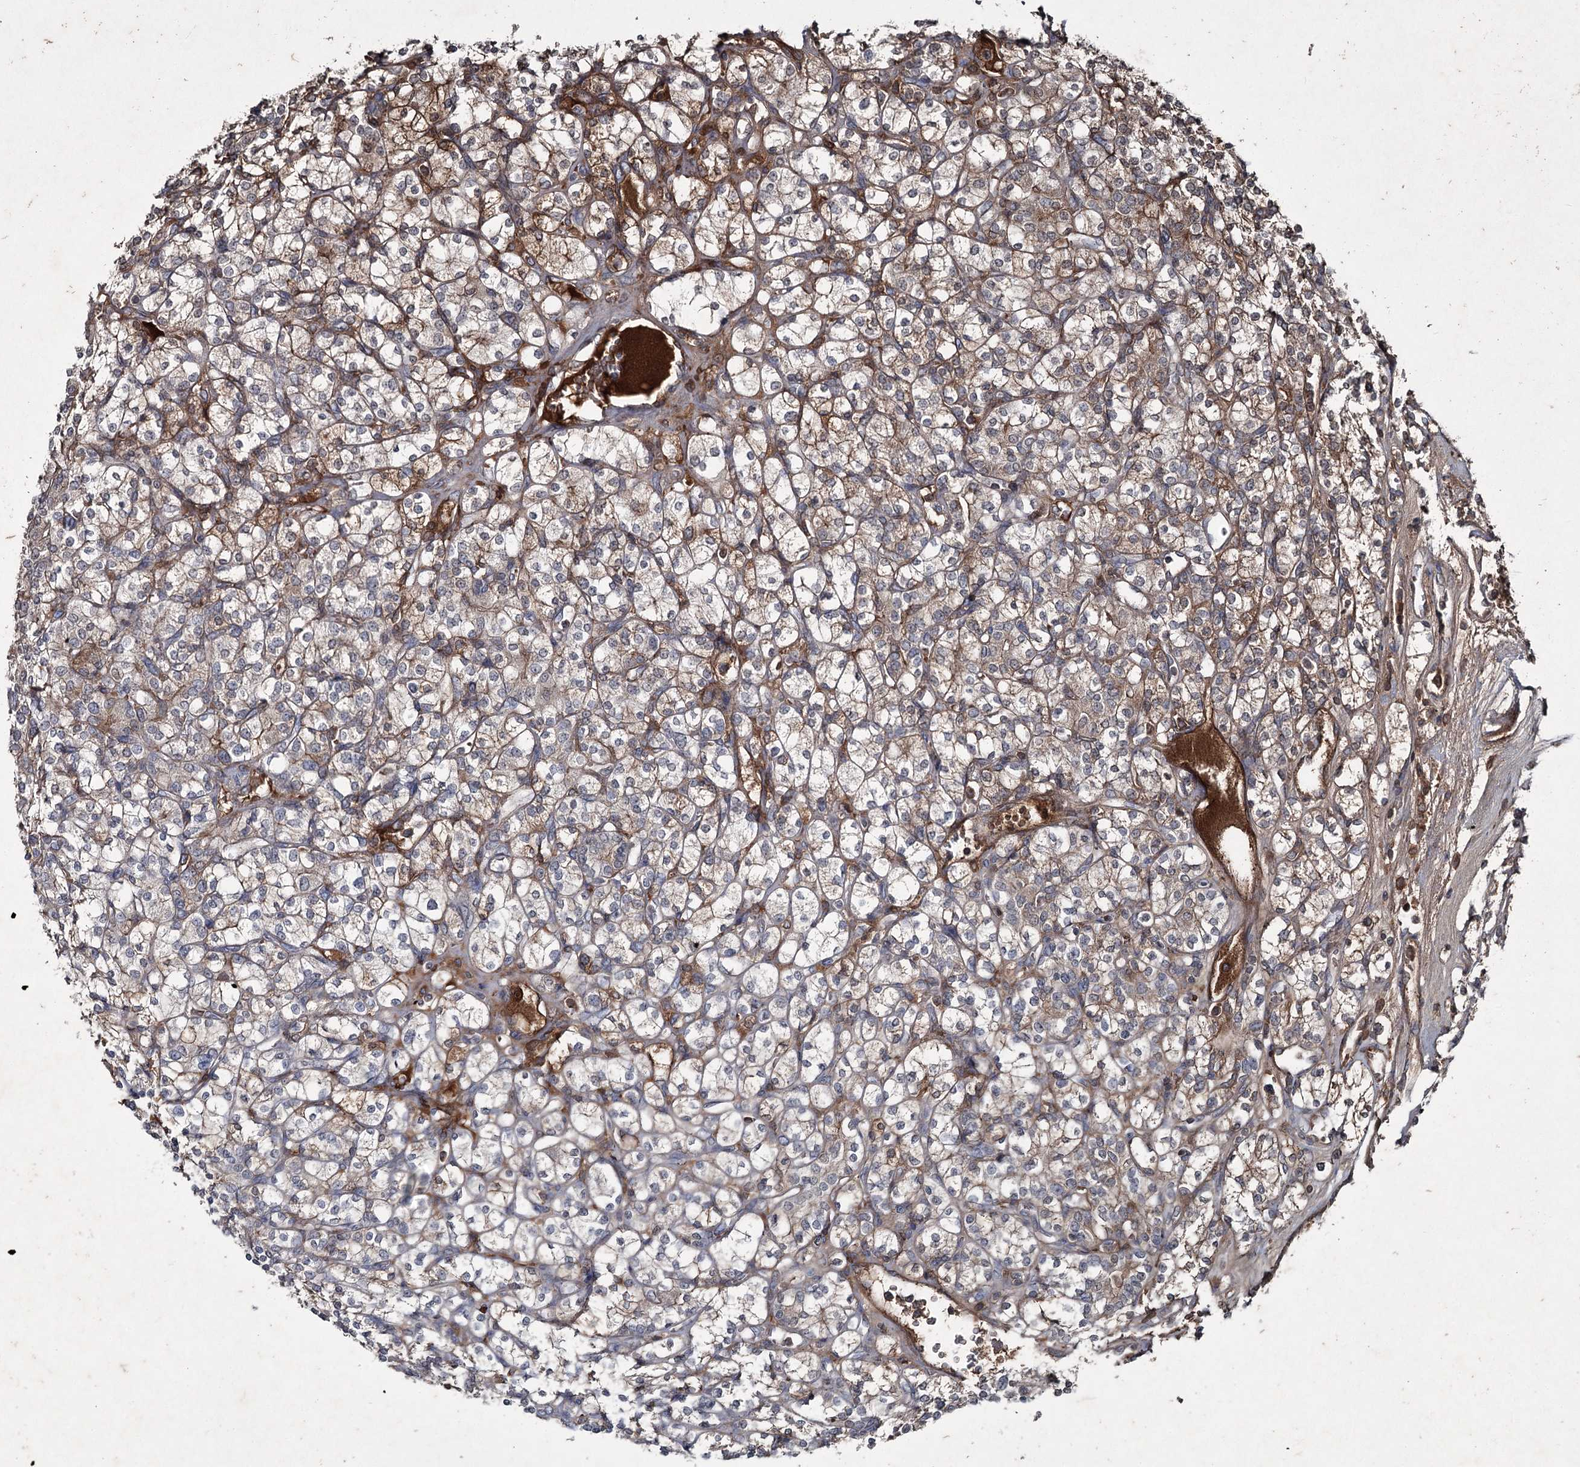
{"staining": {"intensity": "moderate", "quantity": "25%-75%", "location": "cytoplasmic/membranous"}, "tissue": "renal cancer", "cell_type": "Tumor cells", "image_type": "cancer", "snomed": [{"axis": "morphology", "description": "Adenocarcinoma, NOS"}, {"axis": "topography", "description": "Kidney"}], "caption": "An image of human adenocarcinoma (renal) stained for a protein exhibits moderate cytoplasmic/membranous brown staining in tumor cells.", "gene": "PGLYRP2", "patient": {"sex": "male", "age": 77}}